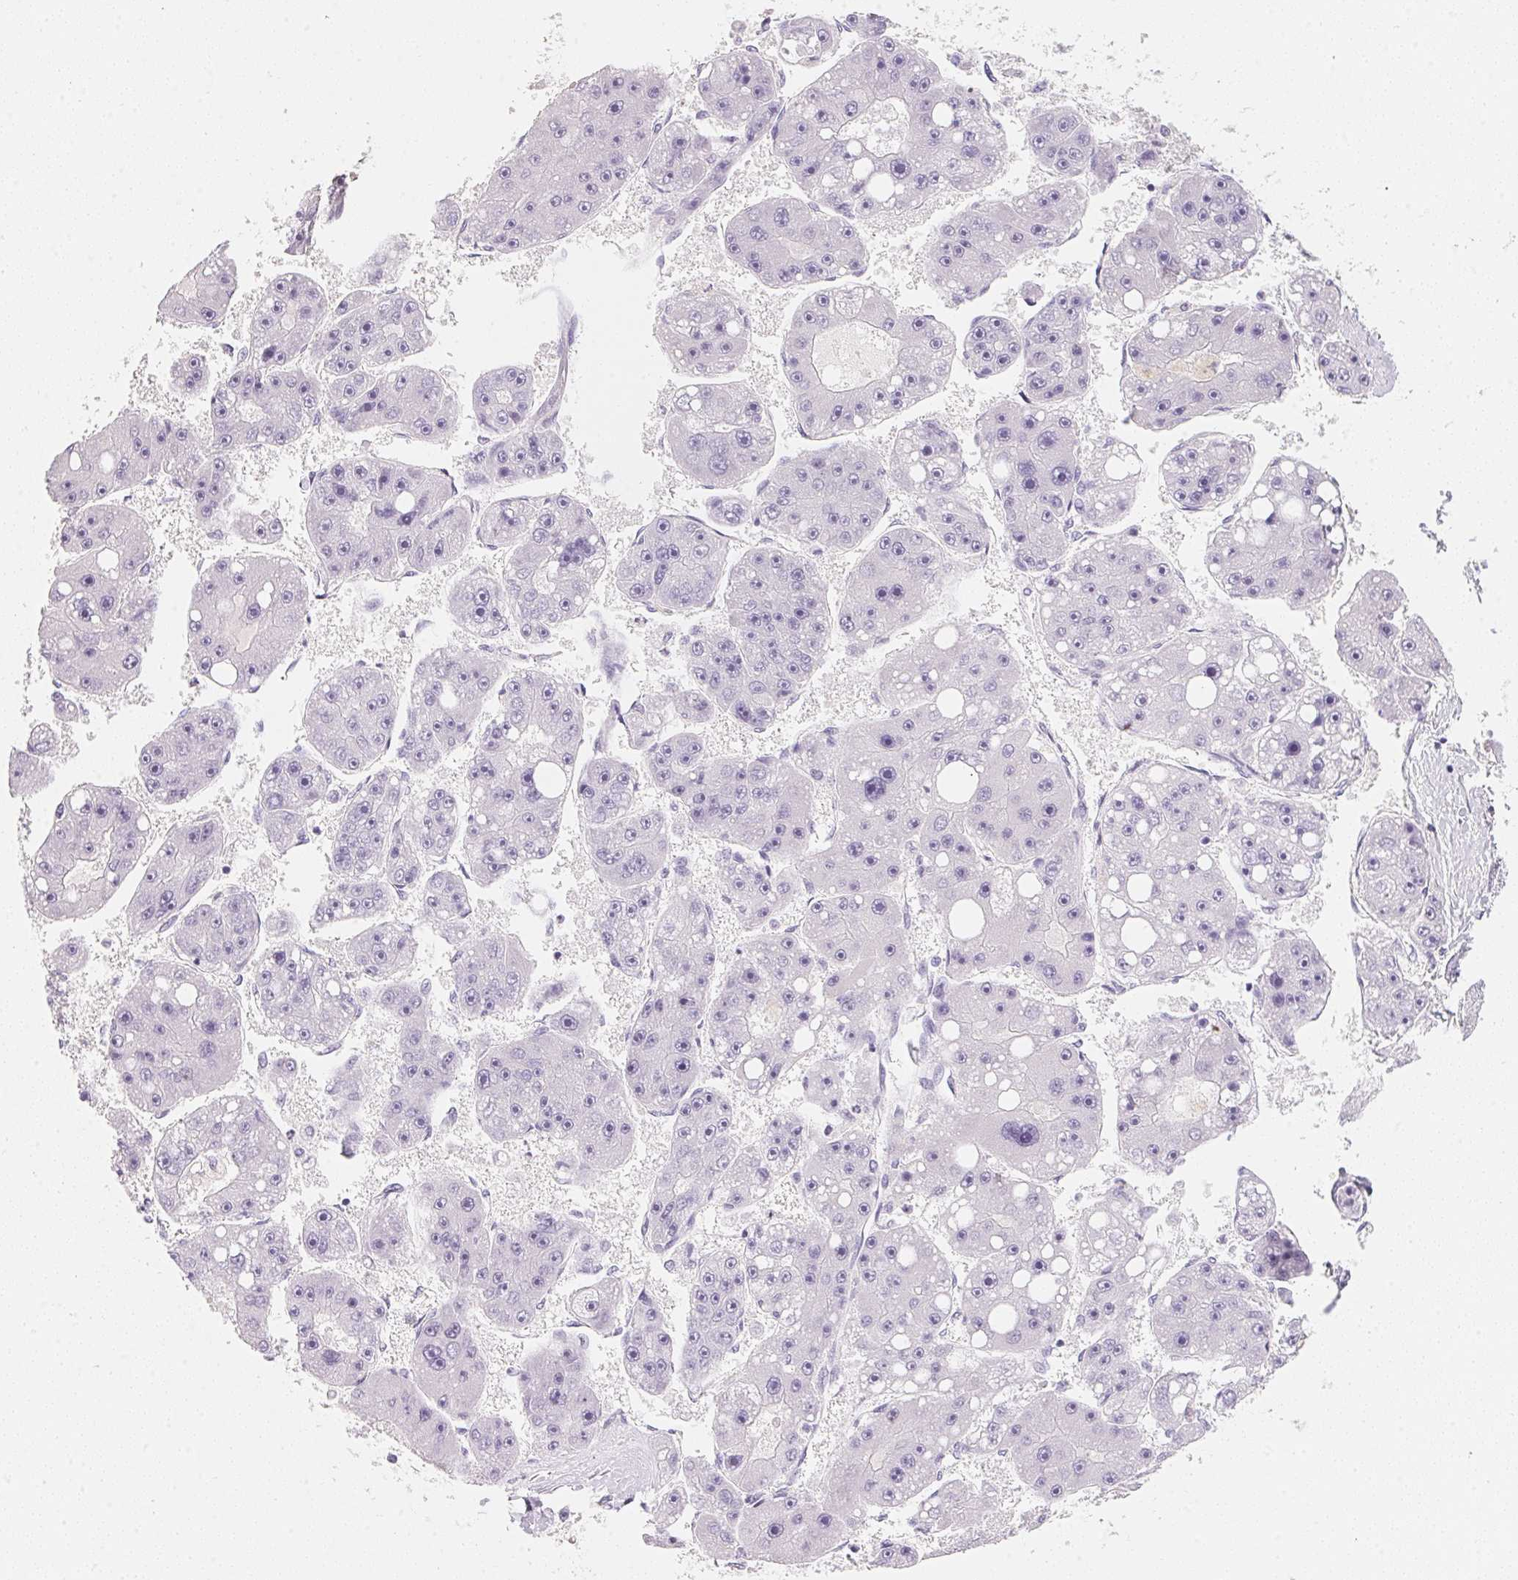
{"staining": {"intensity": "negative", "quantity": "none", "location": "none"}, "tissue": "liver cancer", "cell_type": "Tumor cells", "image_type": "cancer", "snomed": [{"axis": "morphology", "description": "Carcinoma, Hepatocellular, NOS"}, {"axis": "topography", "description": "Liver"}], "caption": "Protein analysis of hepatocellular carcinoma (liver) displays no significant staining in tumor cells. (DAB (3,3'-diaminobenzidine) immunohistochemistry (IHC) visualized using brightfield microscopy, high magnification).", "gene": "ACP3", "patient": {"sex": "female", "age": 61}}